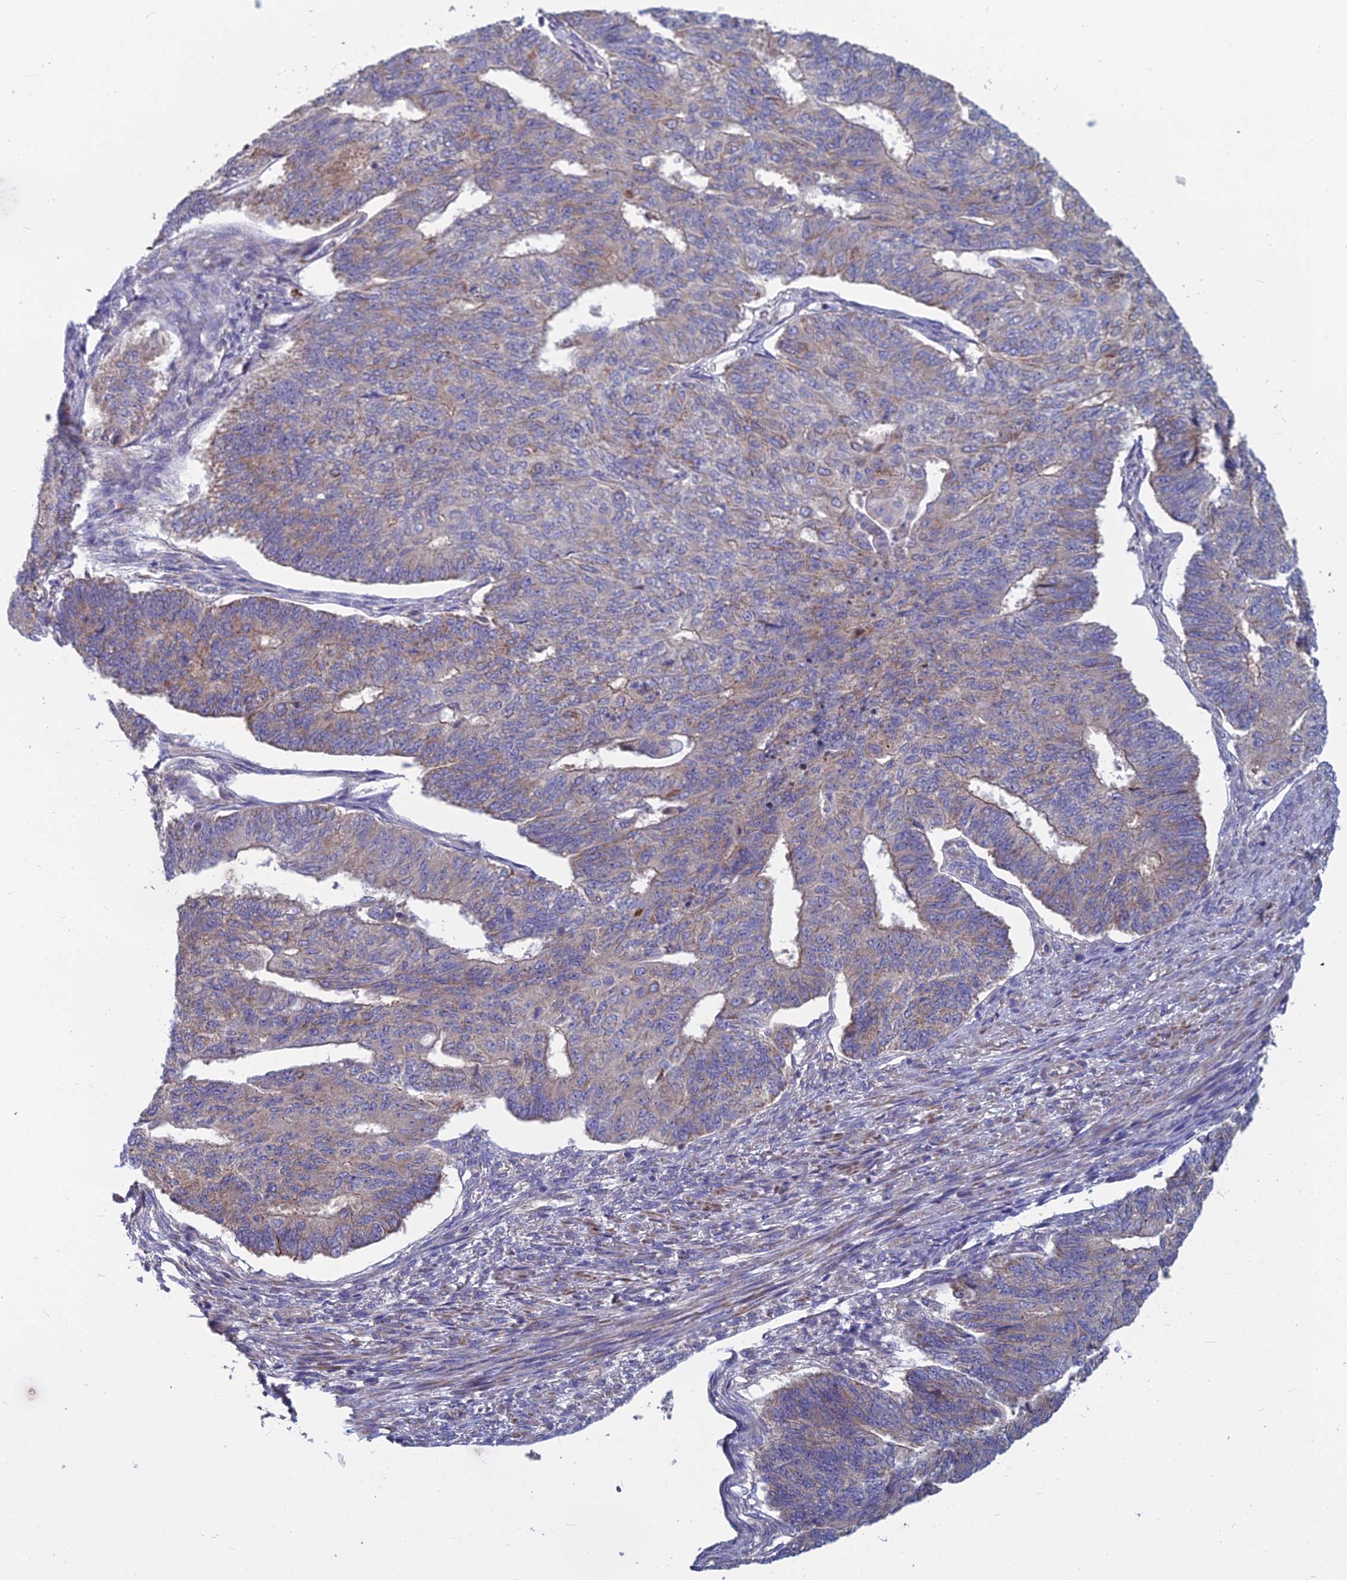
{"staining": {"intensity": "weak", "quantity": "<25%", "location": "cytoplasmic/membranous"}, "tissue": "endometrial cancer", "cell_type": "Tumor cells", "image_type": "cancer", "snomed": [{"axis": "morphology", "description": "Adenocarcinoma, NOS"}, {"axis": "topography", "description": "Endometrium"}], "caption": "Immunohistochemical staining of endometrial cancer (adenocarcinoma) exhibits no significant positivity in tumor cells.", "gene": "COX20", "patient": {"sex": "female", "age": 32}}